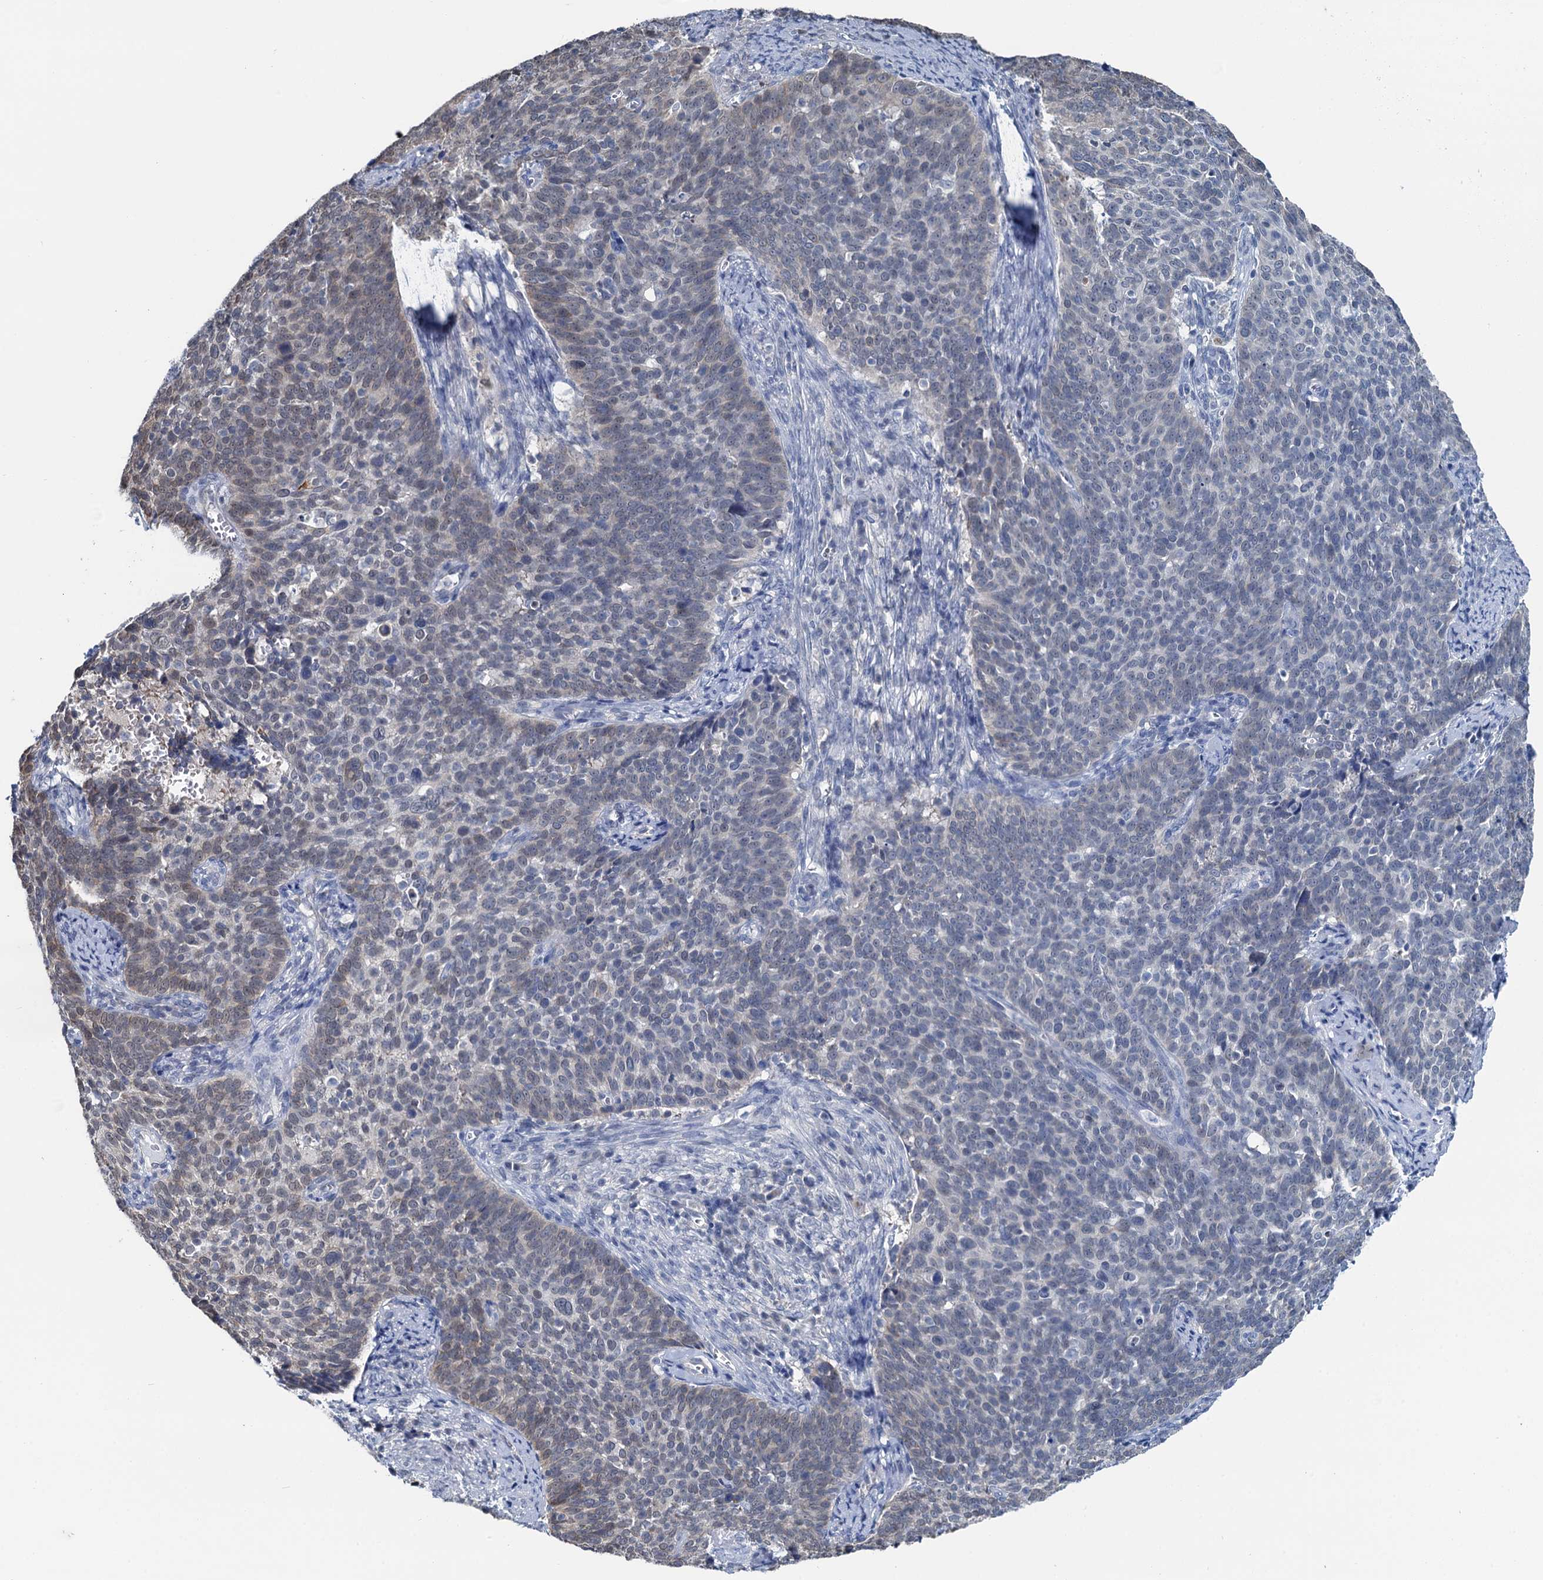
{"staining": {"intensity": "negative", "quantity": "none", "location": "none"}, "tissue": "cervical cancer", "cell_type": "Tumor cells", "image_type": "cancer", "snomed": [{"axis": "morphology", "description": "Squamous cell carcinoma, NOS"}, {"axis": "topography", "description": "Cervix"}], "caption": "A high-resolution photomicrograph shows immunohistochemistry staining of cervical cancer (squamous cell carcinoma), which displays no significant expression in tumor cells. Brightfield microscopy of immunohistochemistry stained with DAB (brown) and hematoxylin (blue), captured at high magnification.", "gene": "MIOX", "patient": {"sex": "female", "age": 39}}